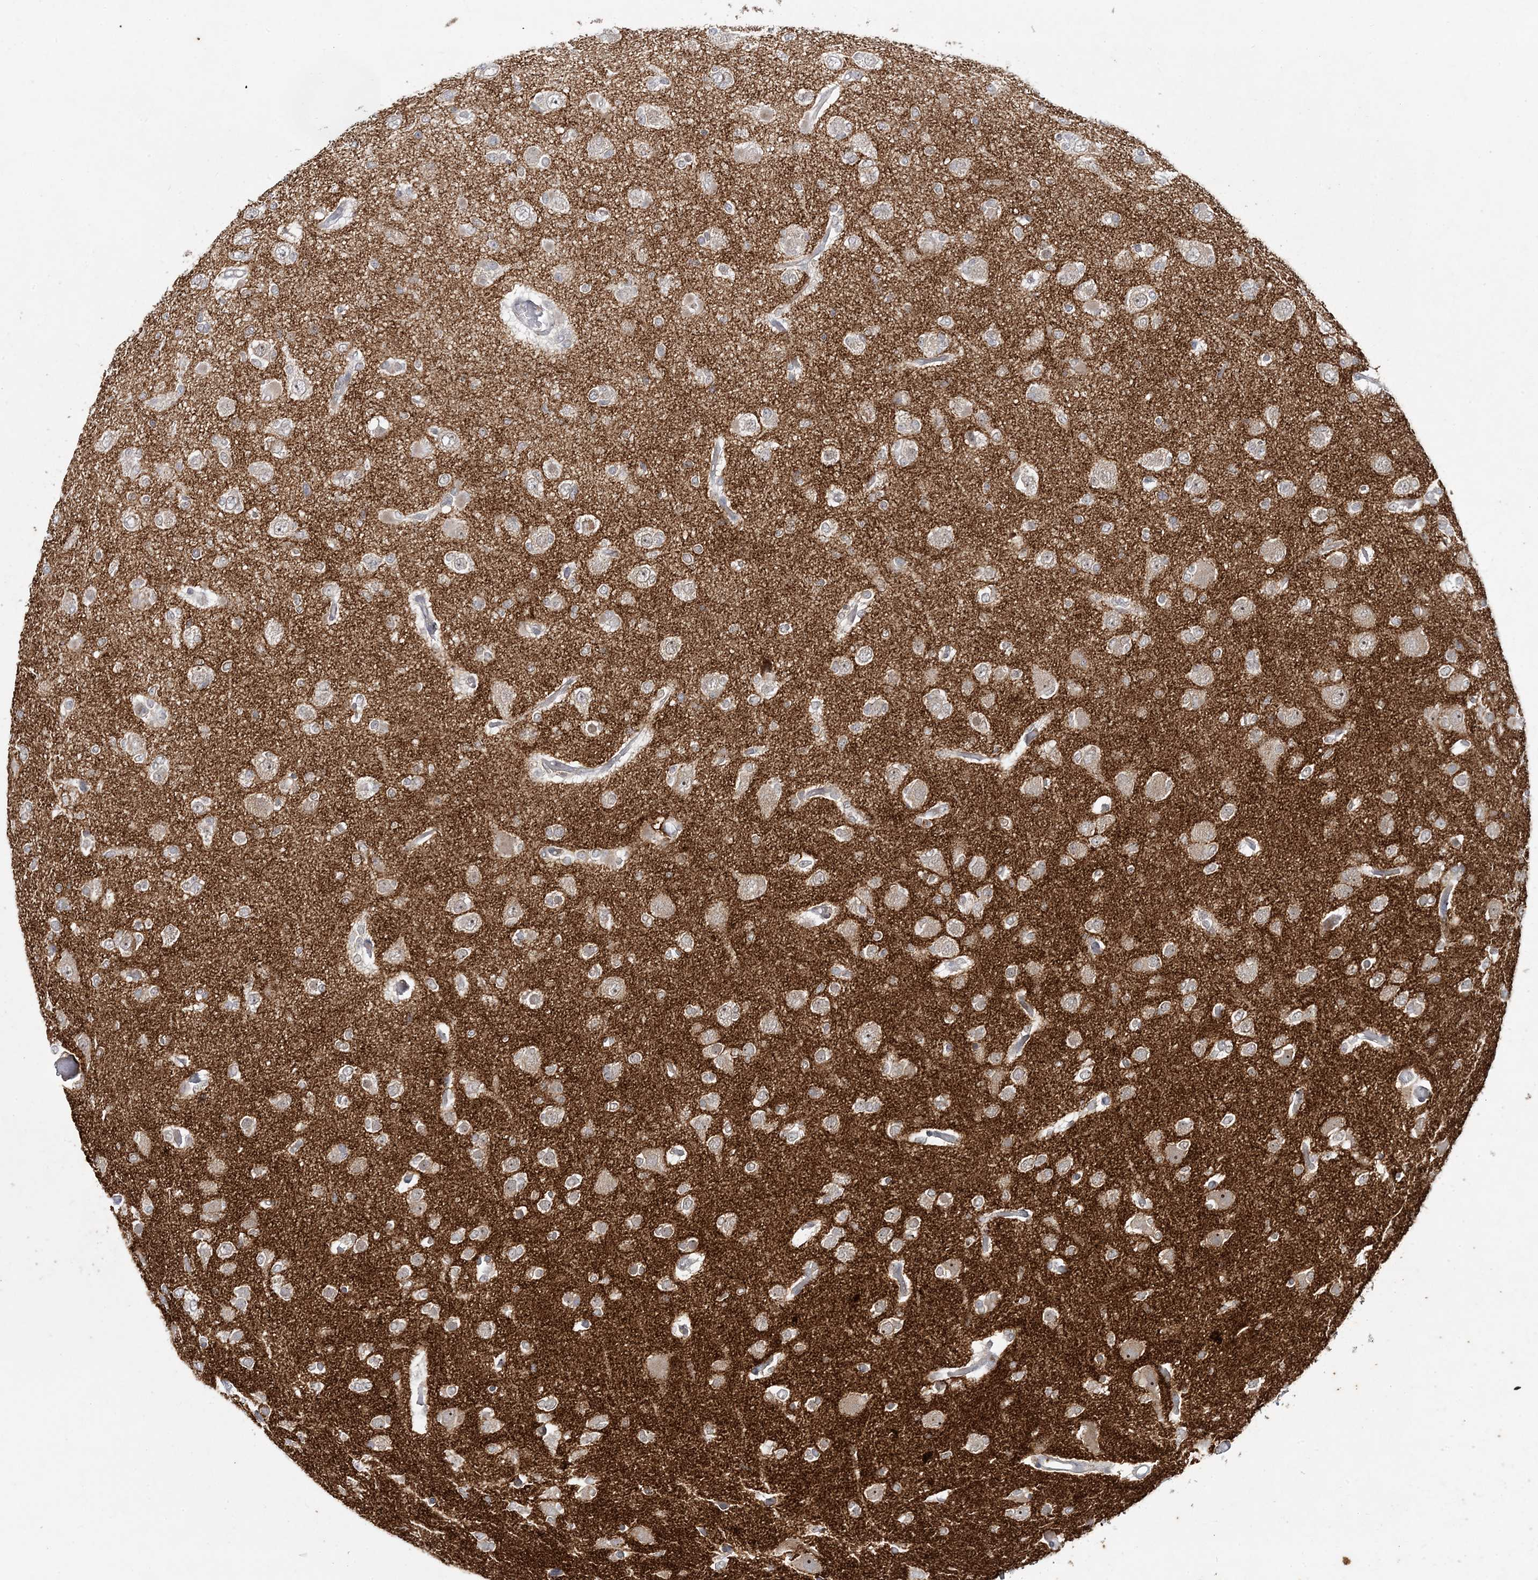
{"staining": {"intensity": "weak", "quantity": "25%-75%", "location": "cytoplasmic/membranous"}, "tissue": "glioma", "cell_type": "Tumor cells", "image_type": "cancer", "snomed": [{"axis": "morphology", "description": "Glioma, malignant, Low grade"}, {"axis": "topography", "description": "Brain"}], "caption": "Approximately 25%-75% of tumor cells in glioma display weak cytoplasmic/membranous protein staining as visualized by brown immunohistochemical staining.", "gene": "LEXM", "patient": {"sex": "female", "age": 22}}